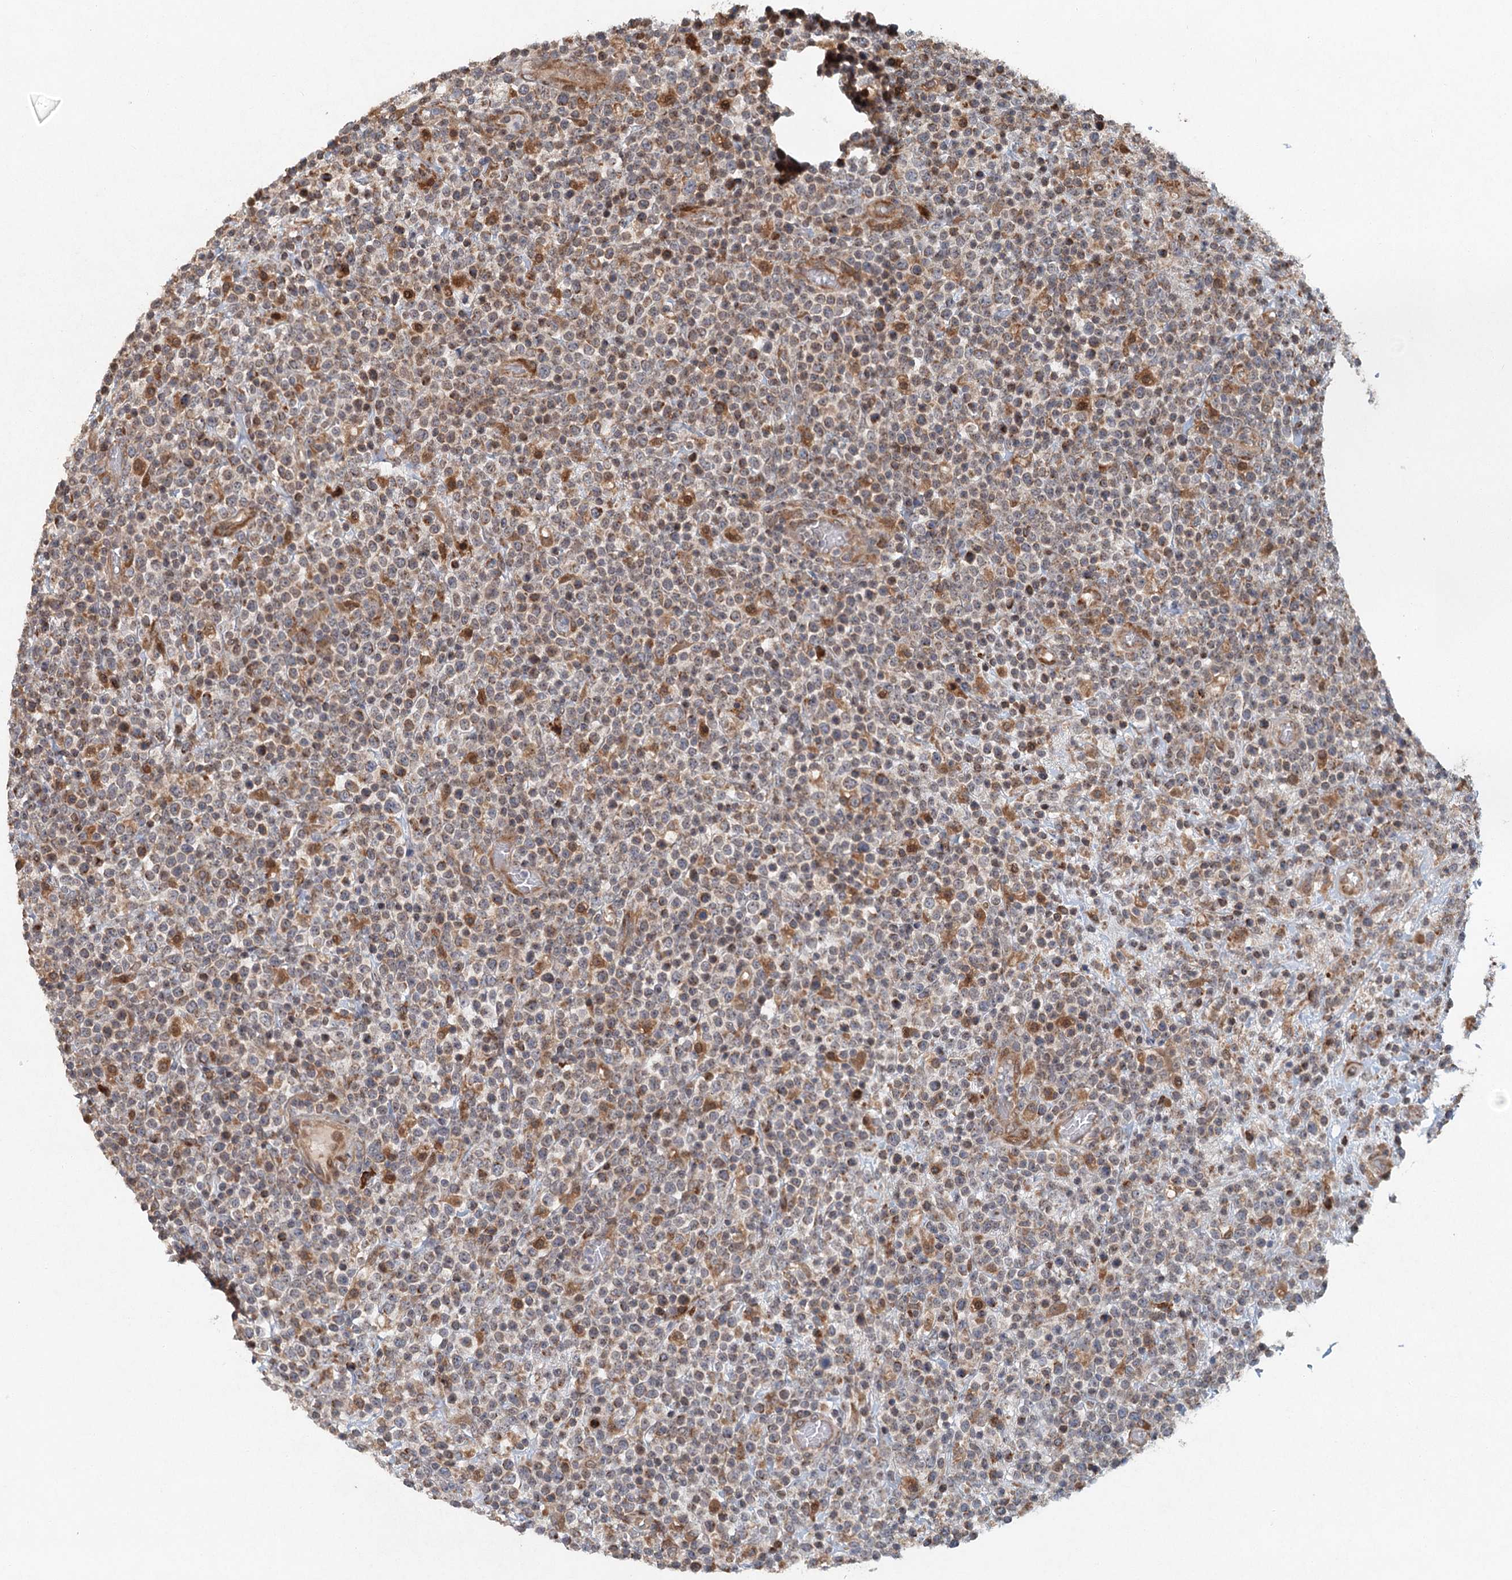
{"staining": {"intensity": "moderate", "quantity": "25%-75%", "location": "cytoplasmic/membranous"}, "tissue": "lymphoma", "cell_type": "Tumor cells", "image_type": "cancer", "snomed": [{"axis": "morphology", "description": "Malignant lymphoma, non-Hodgkin's type, High grade"}, {"axis": "topography", "description": "Colon"}], "caption": "Protein expression analysis of lymphoma reveals moderate cytoplasmic/membranous expression in approximately 25%-75% of tumor cells.", "gene": "SRPX2", "patient": {"sex": "female", "age": 53}}